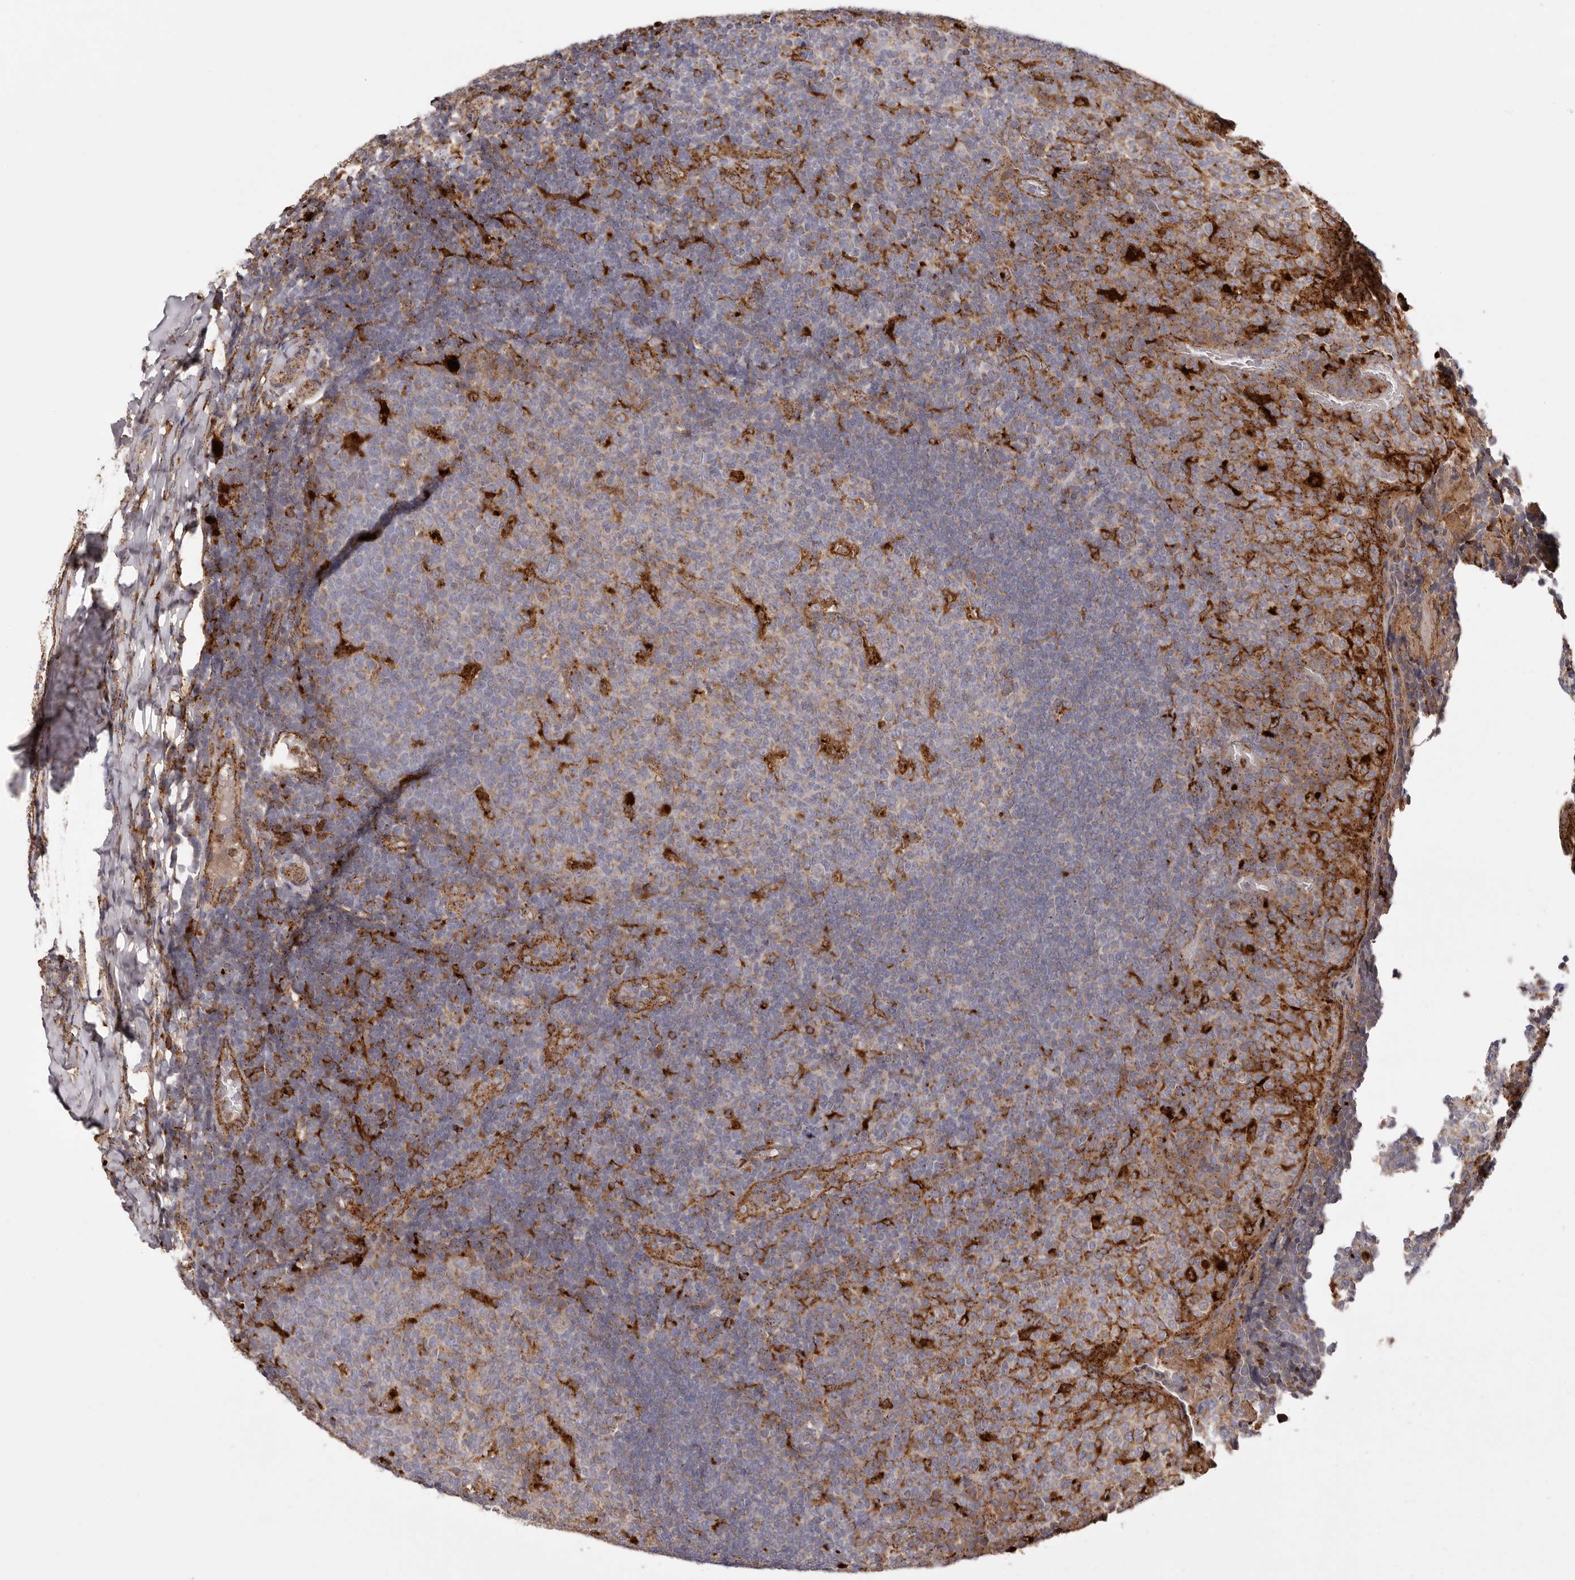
{"staining": {"intensity": "strong", "quantity": "<25%", "location": "cytoplasmic/membranous"}, "tissue": "tonsil", "cell_type": "Germinal center cells", "image_type": "normal", "snomed": [{"axis": "morphology", "description": "Normal tissue, NOS"}, {"axis": "topography", "description": "Tonsil"}], "caption": "A high-resolution micrograph shows immunohistochemistry staining of normal tonsil, which shows strong cytoplasmic/membranous staining in about <25% of germinal center cells.", "gene": "GRN", "patient": {"sex": "female", "age": 19}}